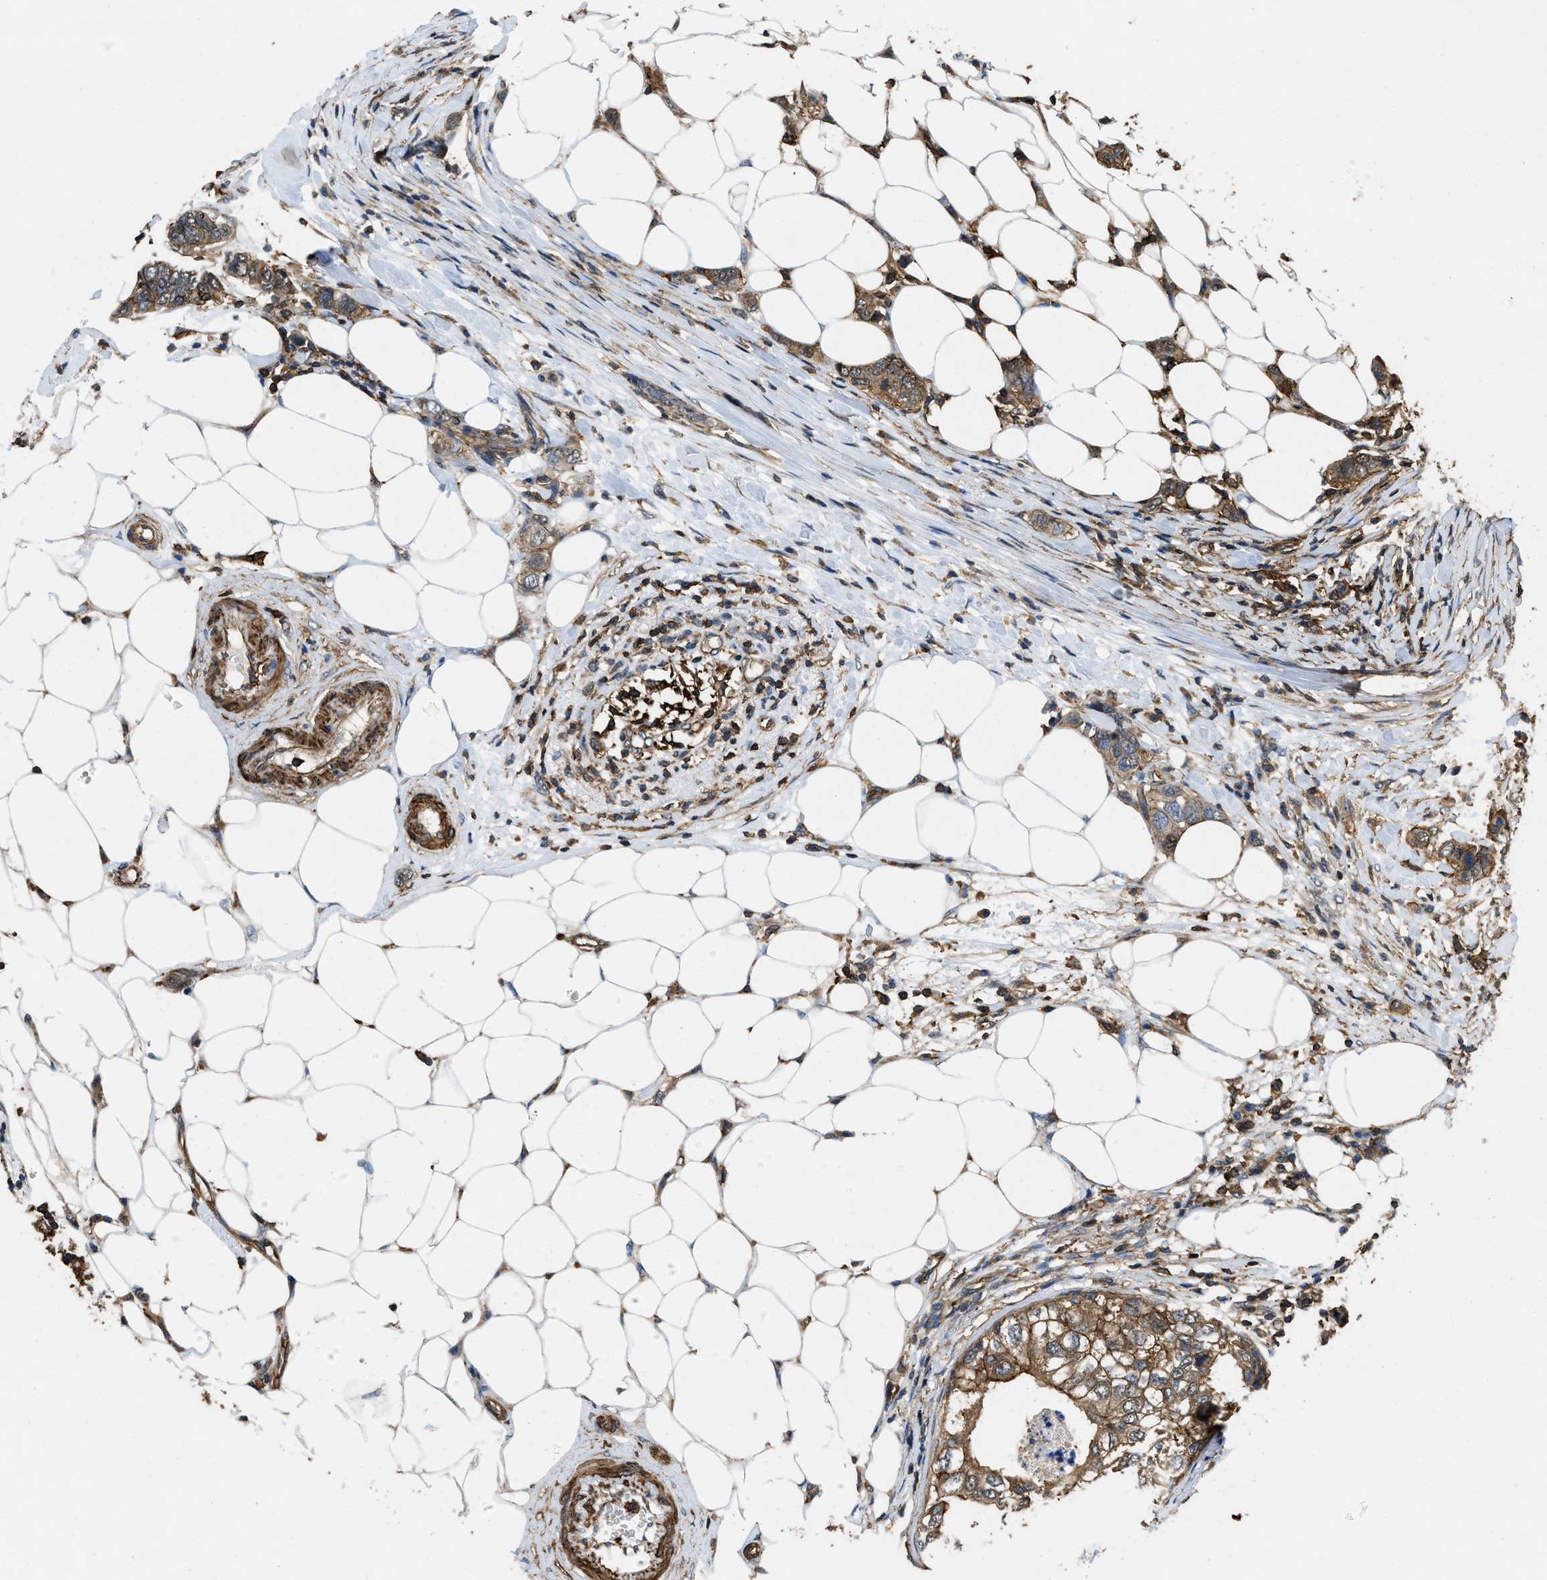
{"staining": {"intensity": "moderate", "quantity": ">75%", "location": "cytoplasmic/membranous"}, "tissue": "breast cancer", "cell_type": "Tumor cells", "image_type": "cancer", "snomed": [{"axis": "morphology", "description": "Duct carcinoma"}, {"axis": "topography", "description": "Breast"}], "caption": "Immunohistochemical staining of breast cancer shows moderate cytoplasmic/membranous protein staining in approximately >75% of tumor cells.", "gene": "LINGO2", "patient": {"sex": "female", "age": 50}}